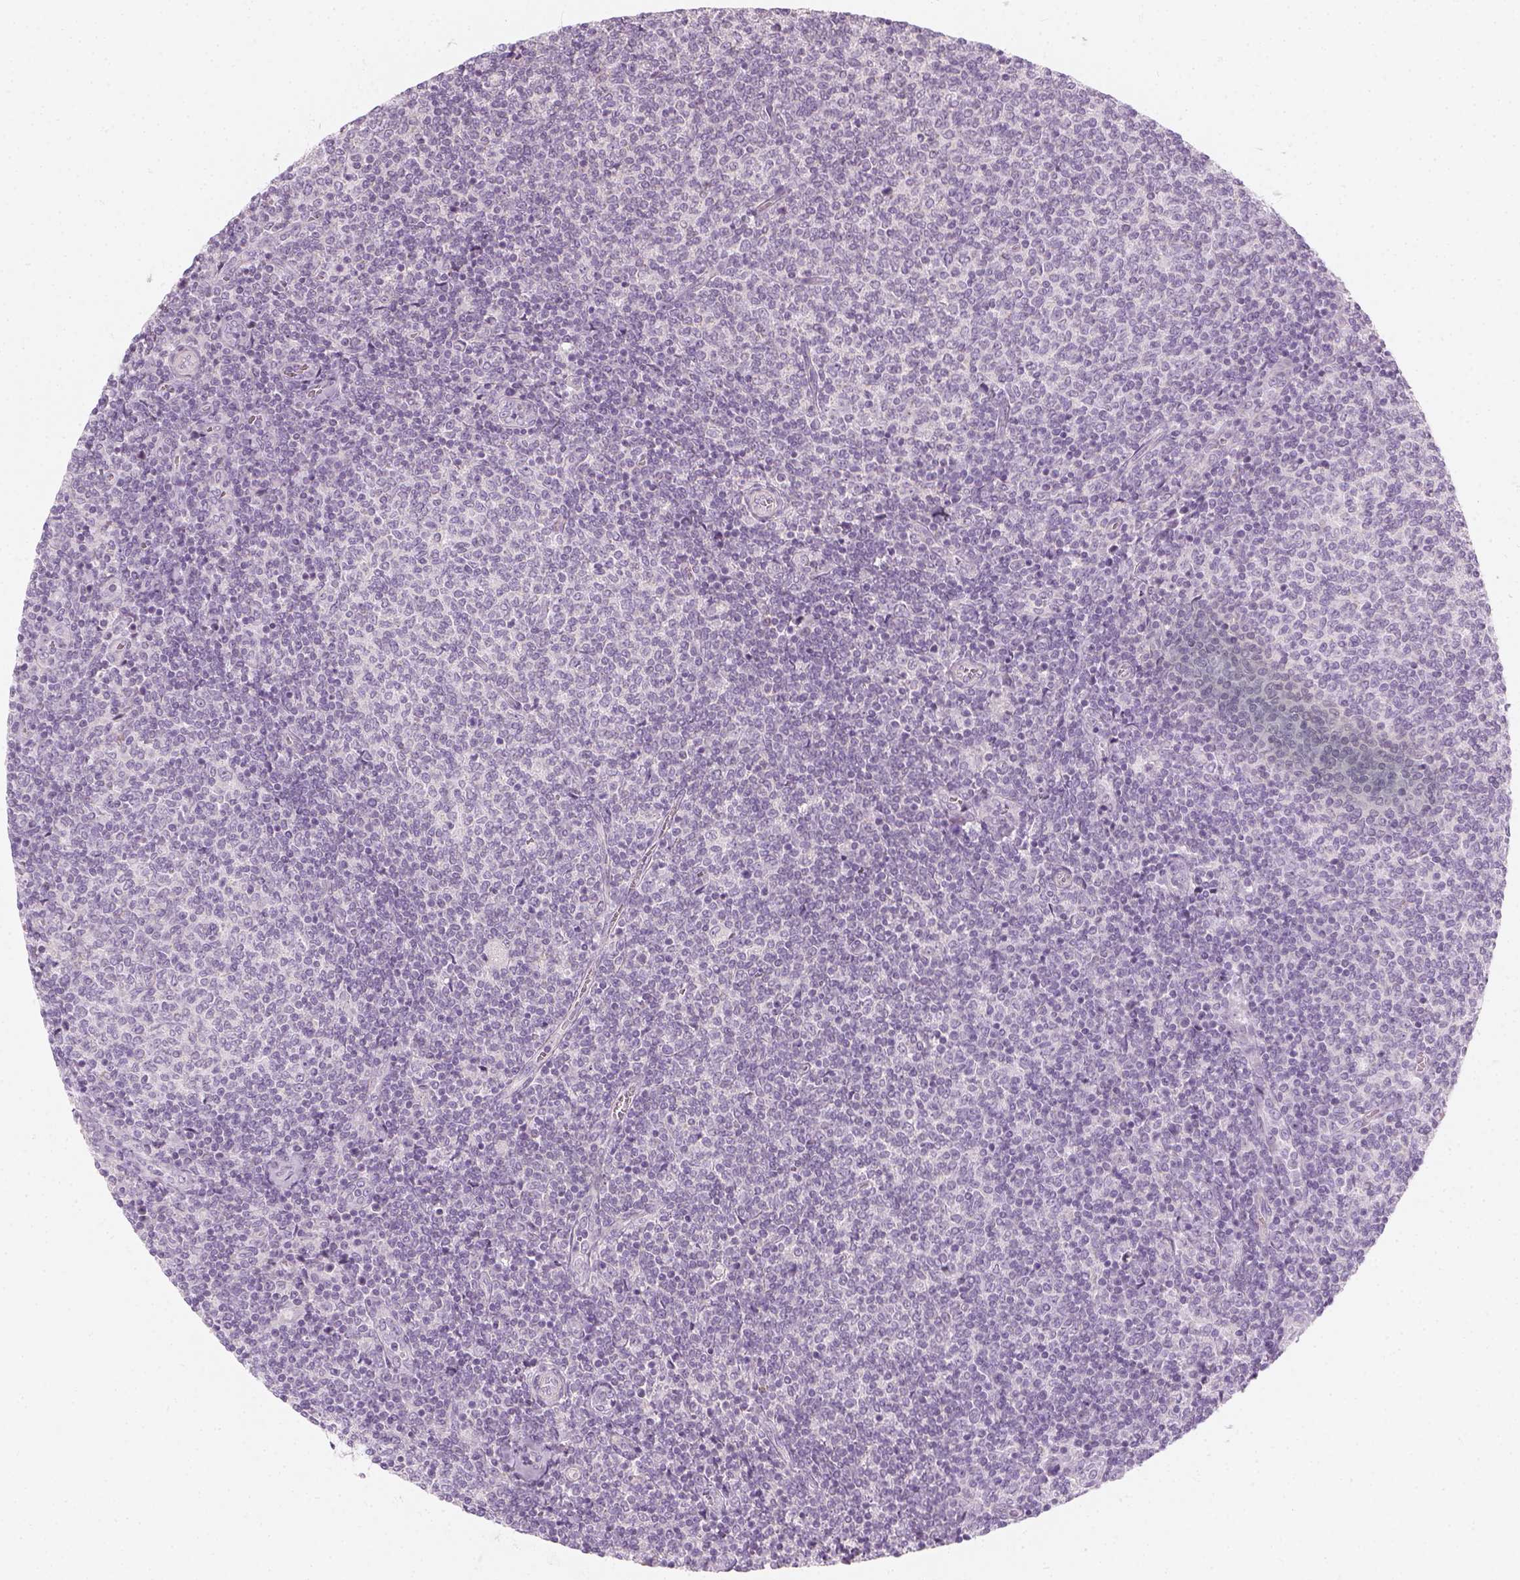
{"staining": {"intensity": "negative", "quantity": "none", "location": "none"}, "tissue": "lymphoma", "cell_type": "Tumor cells", "image_type": "cancer", "snomed": [{"axis": "morphology", "description": "Malignant lymphoma, non-Hodgkin's type, Low grade"}, {"axis": "topography", "description": "Lymph node"}], "caption": "An image of low-grade malignant lymphoma, non-Hodgkin's type stained for a protein exhibits no brown staining in tumor cells.", "gene": "PRAME", "patient": {"sex": "male", "age": 52}}